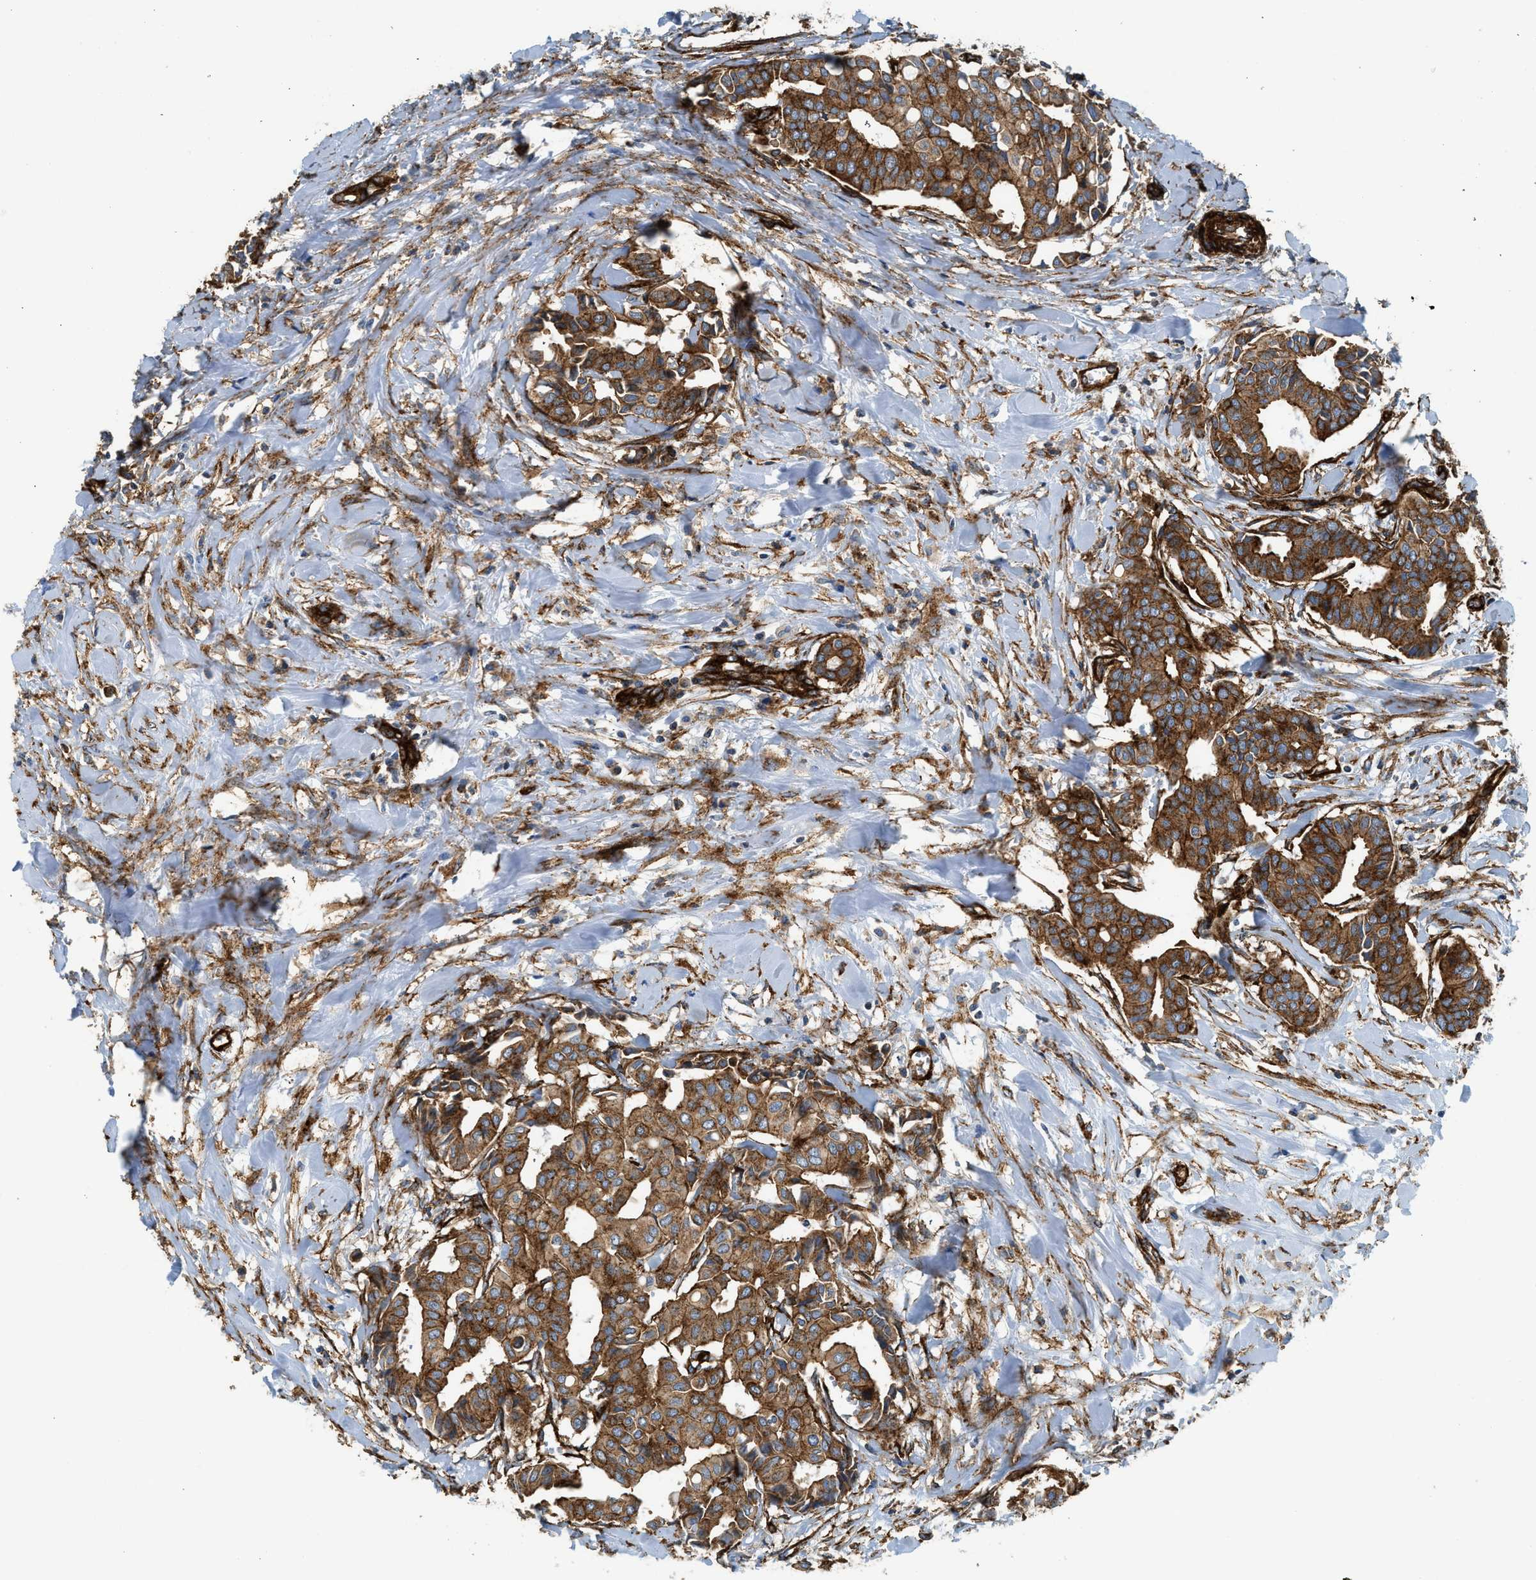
{"staining": {"intensity": "strong", "quantity": ">75%", "location": "cytoplasmic/membranous"}, "tissue": "head and neck cancer", "cell_type": "Tumor cells", "image_type": "cancer", "snomed": [{"axis": "morphology", "description": "Adenocarcinoma, NOS"}, {"axis": "topography", "description": "Salivary gland"}, {"axis": "topography", "description": "Head-Neck"}], "caption": "About >75% of tumor cells in human head and neck cancer reveal strong cytoplasmic/membranous protein positivity as visualized by brown immunohistochemical staining.", "gene": "HIP1", "patient": {"sex": "female", "age": 59}}